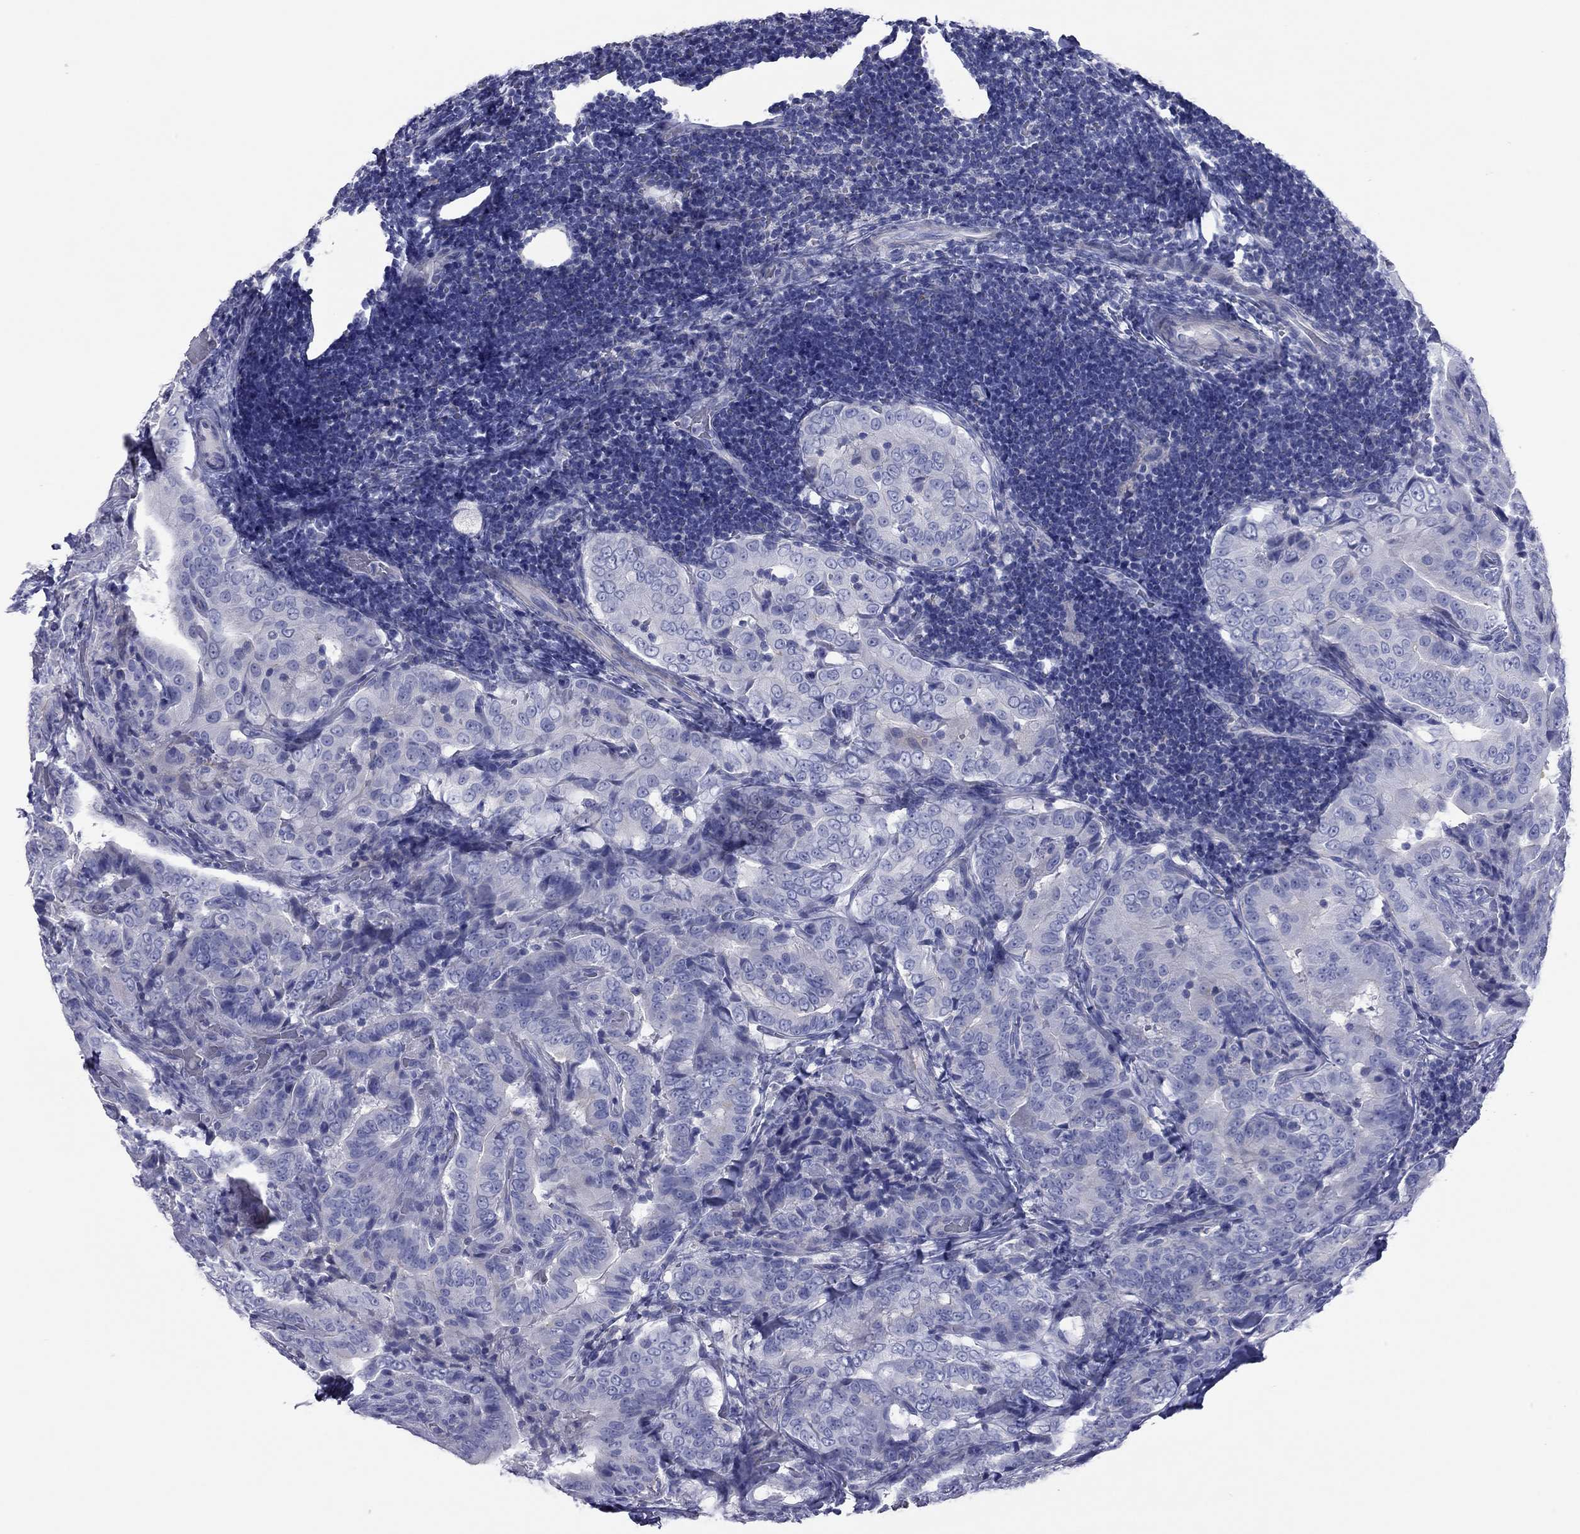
{"staining": {"intensity": "negative", "quantity": "none", "location": "none"}, "tissue": "thyroid cancer", "cell_type": "Tumor cells", "image_type": "cancer", "snomed": [{"axis": "morphology", "description": "Papillary adenocarcinoma, NOS"}, {"axis": "topography", "description": "Thyroid gland"}], "caption": "DAB immunohistochemical staining of human thyroid papillary adenocarcinoma demonstrates no significant expression in tumor cells.", "gene": "ACTL7B", "patient": {"sex": "male", "age": 61}}